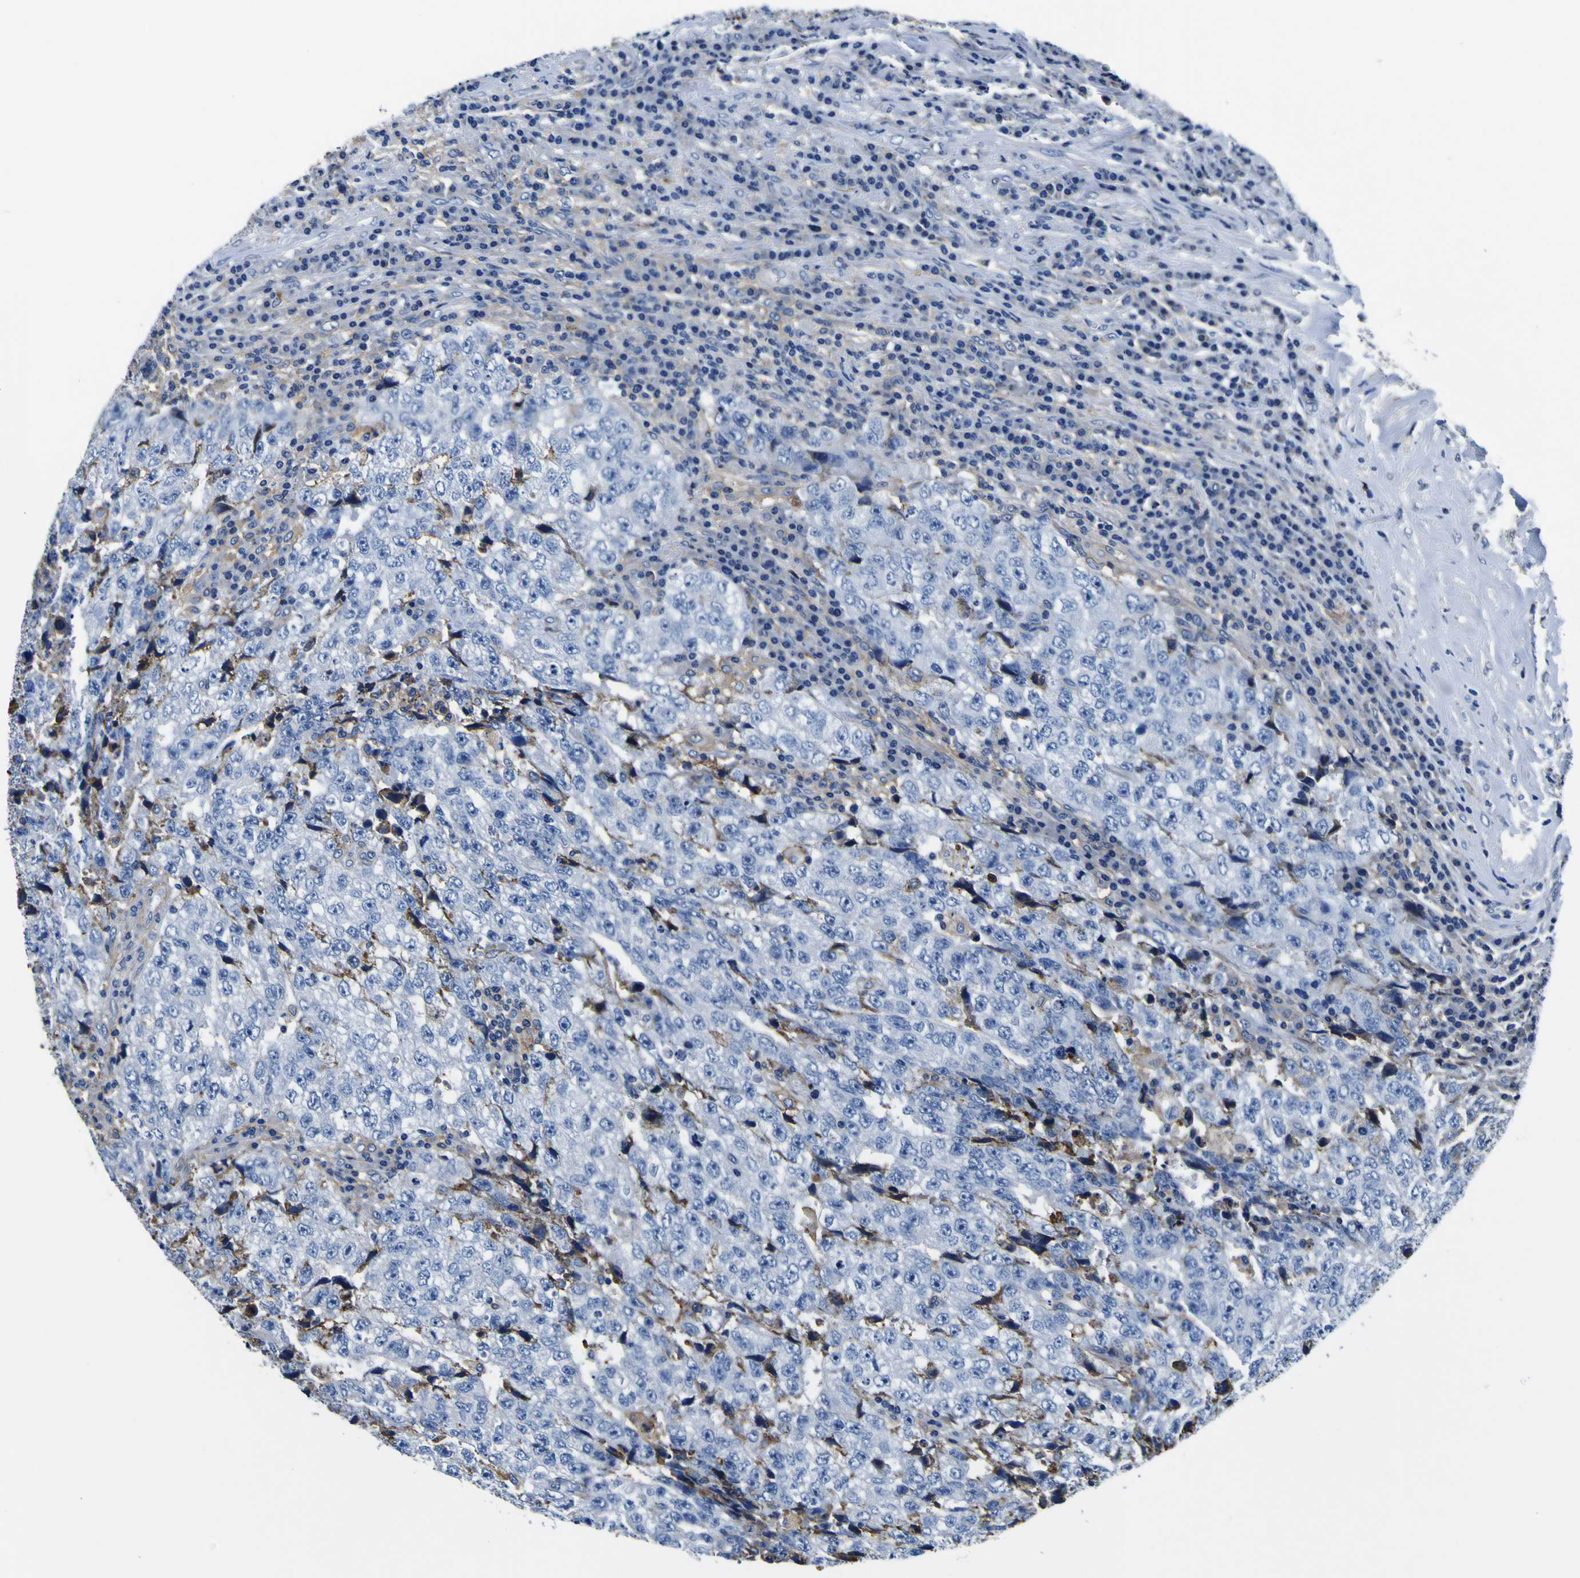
{"staining": {"intensity": "negative", "quantity": "none", "location": "none"}, "tissue": "testis cancer", "cell_type": "Tumor cells", "image_type": "cancer", "snomed": [{"axis": "morphology", "description": "Necrosis, NOS"}, {"axis": "morphology", "description": "Carcinoma, Embryonal, NOS"}, {"axis": "topography", "description": "Testis"}], "caption": "Immunohistochemistry (IHC) photomicrograph of neoplastic tissue: human embryonal carcinoma (testis) stained with DAB (3,3'-diaminobenzidine) displays no significant protein positivity in tumor cells.", "gene": "PXDN", "patient": {"sex": "male", "age": 19}}